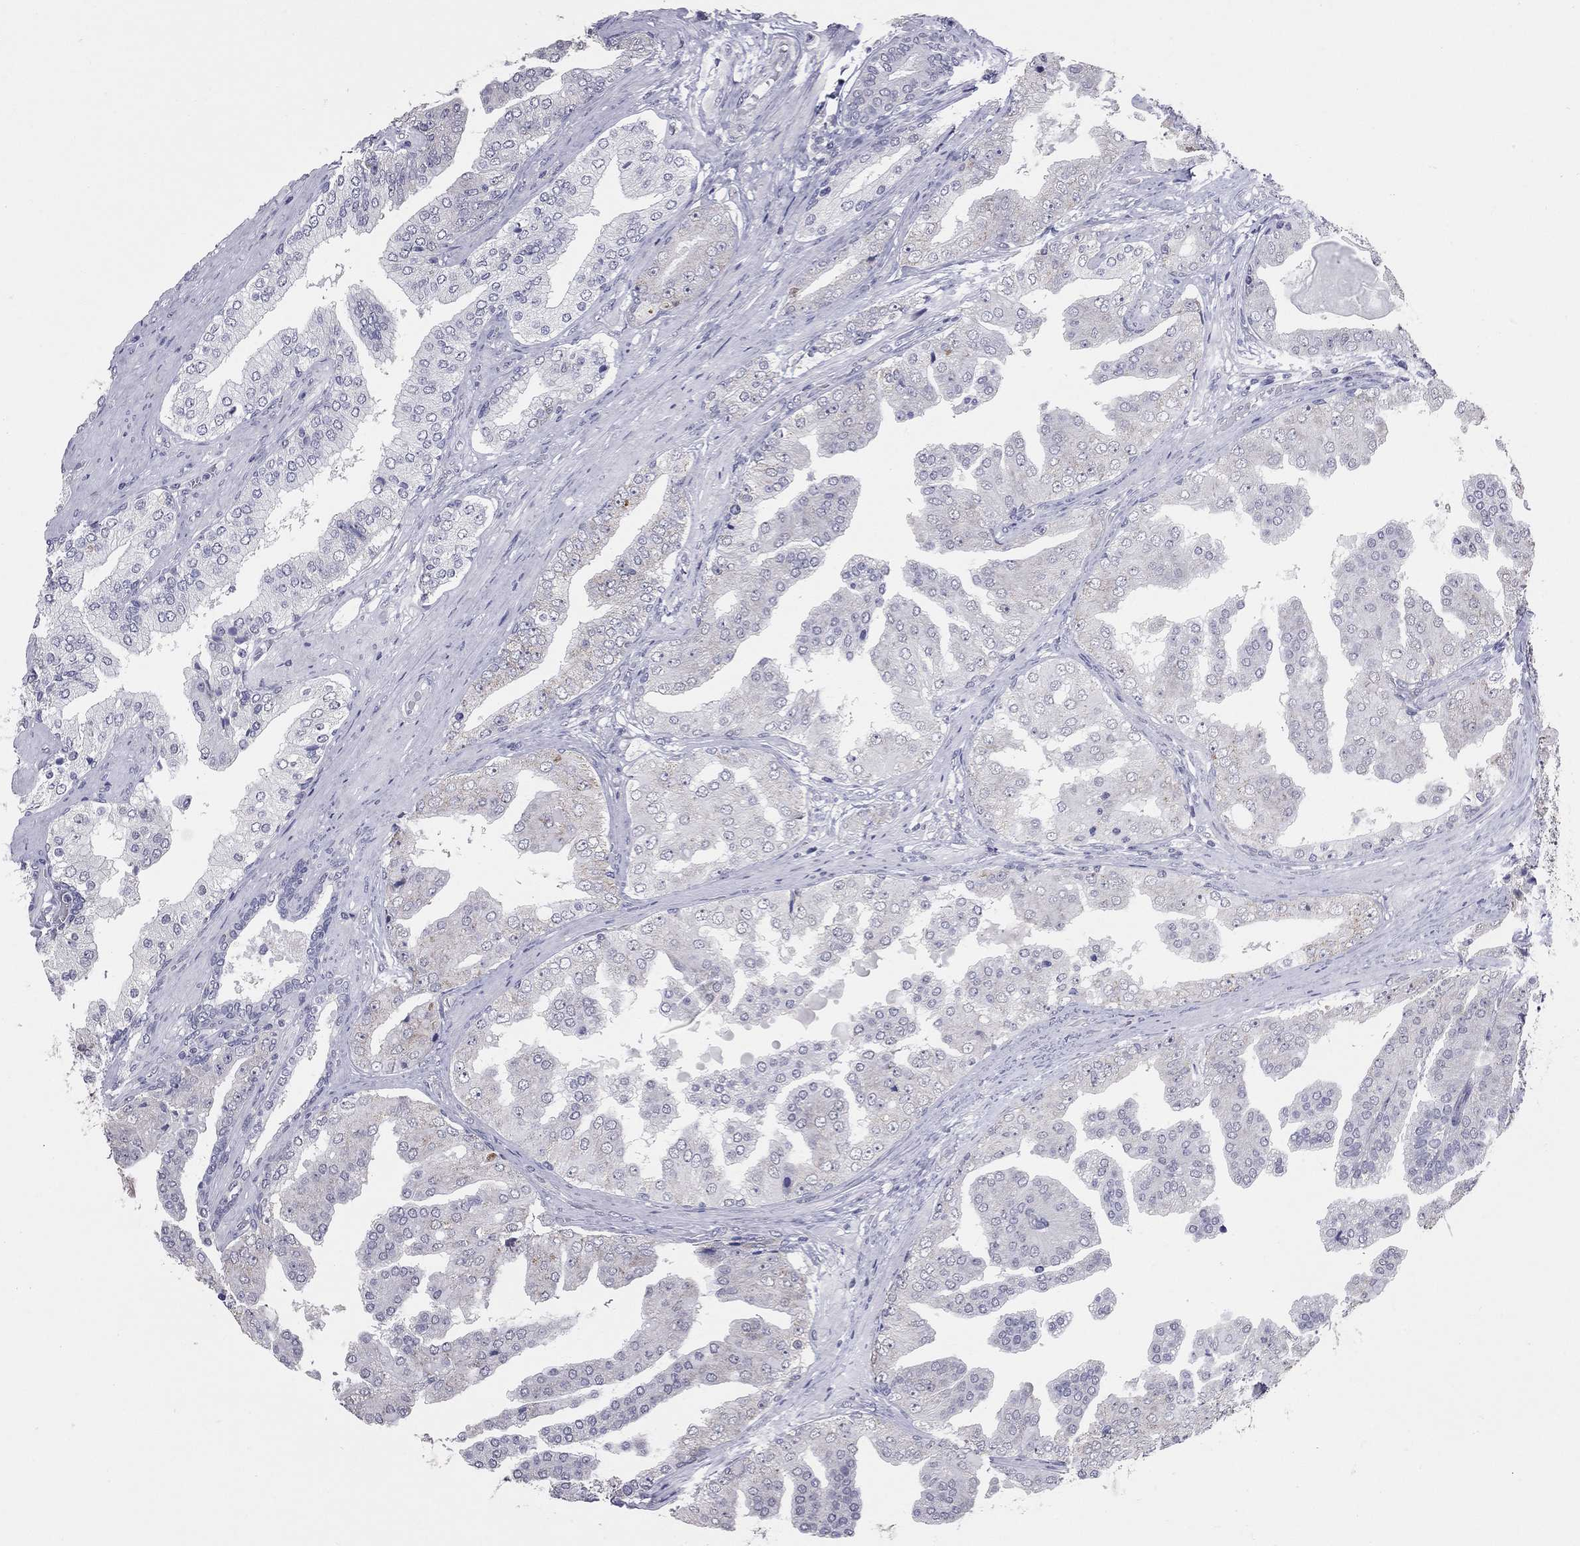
{"staining": {"intensity": "weak", "quantity": "<25%", "location": "cytoplasmic/membranous"}, "tissue": "prostate cancer", "cell_type": "Tumor cells", "image_type": "cancer", "snomed": [{"axis": "morphology", "description": "Adenocarcinoma, Low grade"}, {"axis": "topography", "description": "Prostate and seminal vesicle, NOS"}], "caption": "Micrograph shows no significant protein positivity in tumor cells of prostate cancer. (IHC, brightfield microscopy, high magnification).", "gene": "SHOC2", "patient": {"sex": "male", "age": 61}}